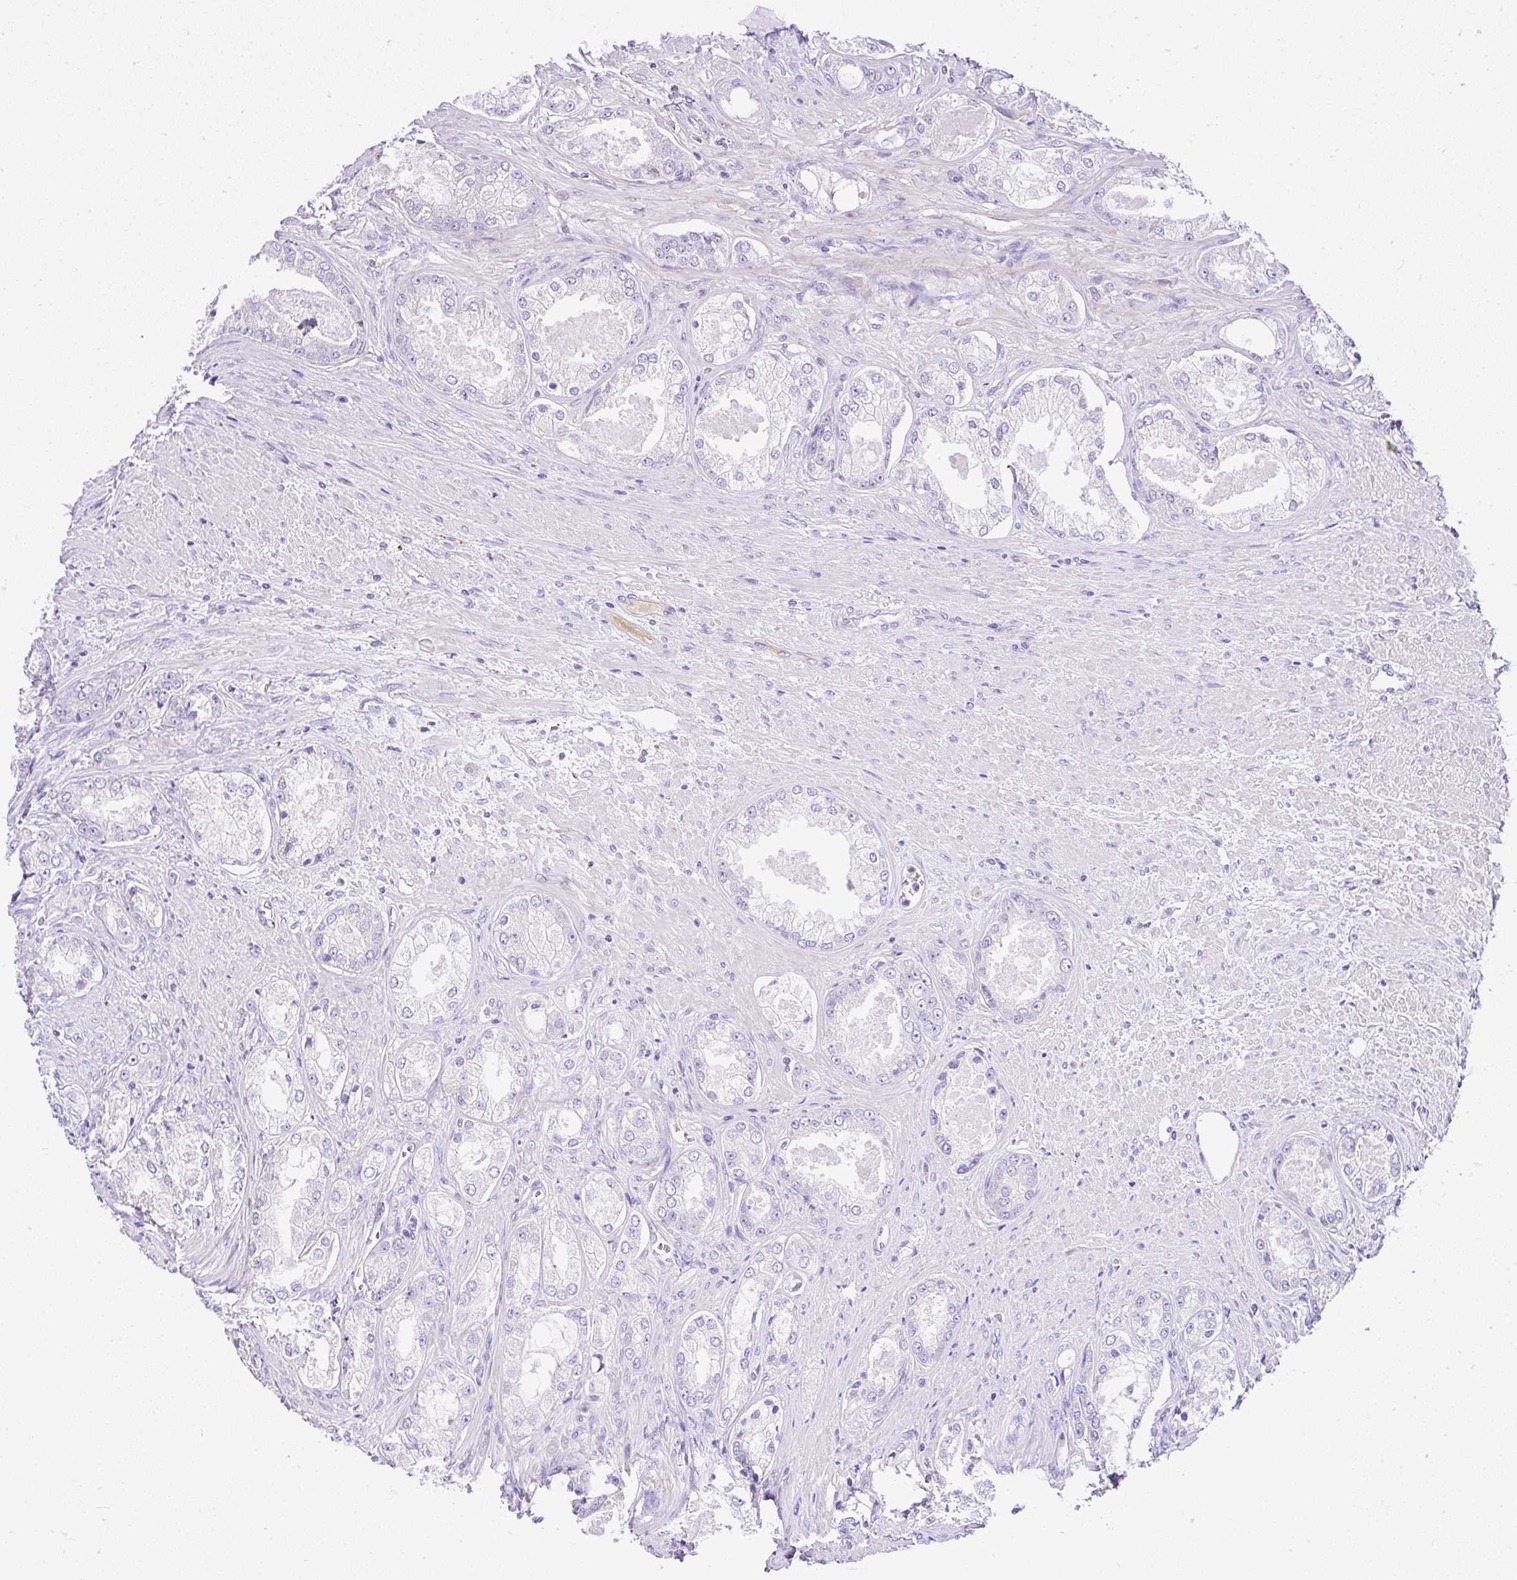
{"staining": {"intensity": "negative", "quantity": "none", "location": "none"}, "tissue": "prostate cancer", "cell_type": "Tumor cells", "image_type": "cancer", "snomed": [{"axis": "morphology", "description": "Adenocarcinoma, Low grade"}, {"axis": "topography", "description": "Prostate"}], "caption": "Protein analysis of low-grade adenocarcinoma (prostate) reveals no significant staining in tumor cells. Brightfield microscopy of immunohistochemistry stained with DAB (3,3'-diaminobenzidine) (brown) and hematoxylin (blue), captured at high magnification.", "gene": "CCDC142", "patient": {"sex": "male", "age": 68}}